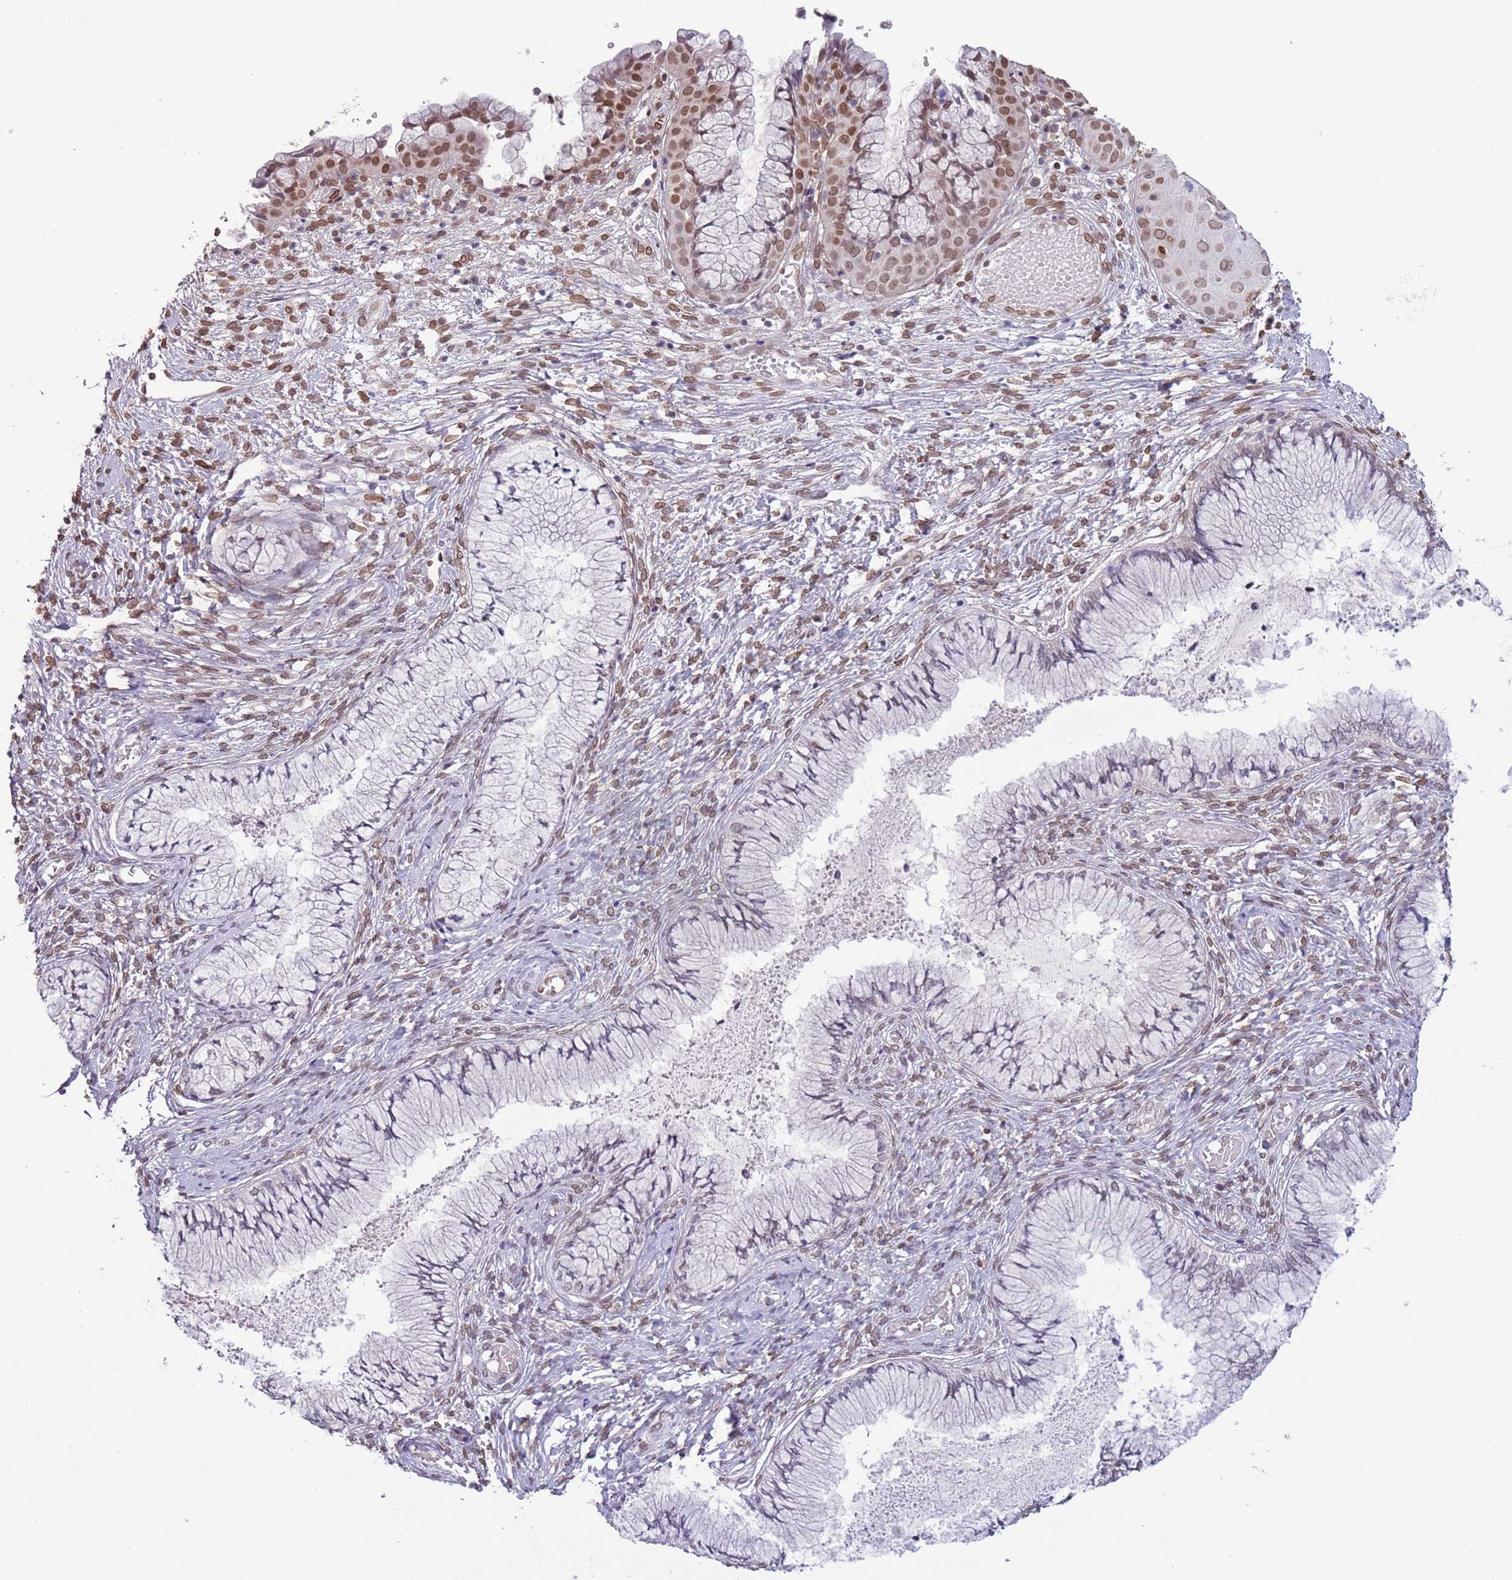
{"staining": {"intensity": "moderate", "quantity": "<25%", "location": "nuclear"}, "tissue": "cervix", "cell_type": "Glandular cells", "image_type": "normal", "snomed": [{"axis": "morphology", "description": "Normal tissue, NOS"}, {"axis": "topography", "description": "Cervix"}], "caption": "Immunohistochemical staining of unremarkable human cervix displays <25% levels of moderate nuclear protein positivity in approximately <25% of glandular cells. (DAB IHC, brown staining for protein, blue staining for nuclei).", "gene": "ZGLP1", "patient": {"sex": "female", "age": 42}}